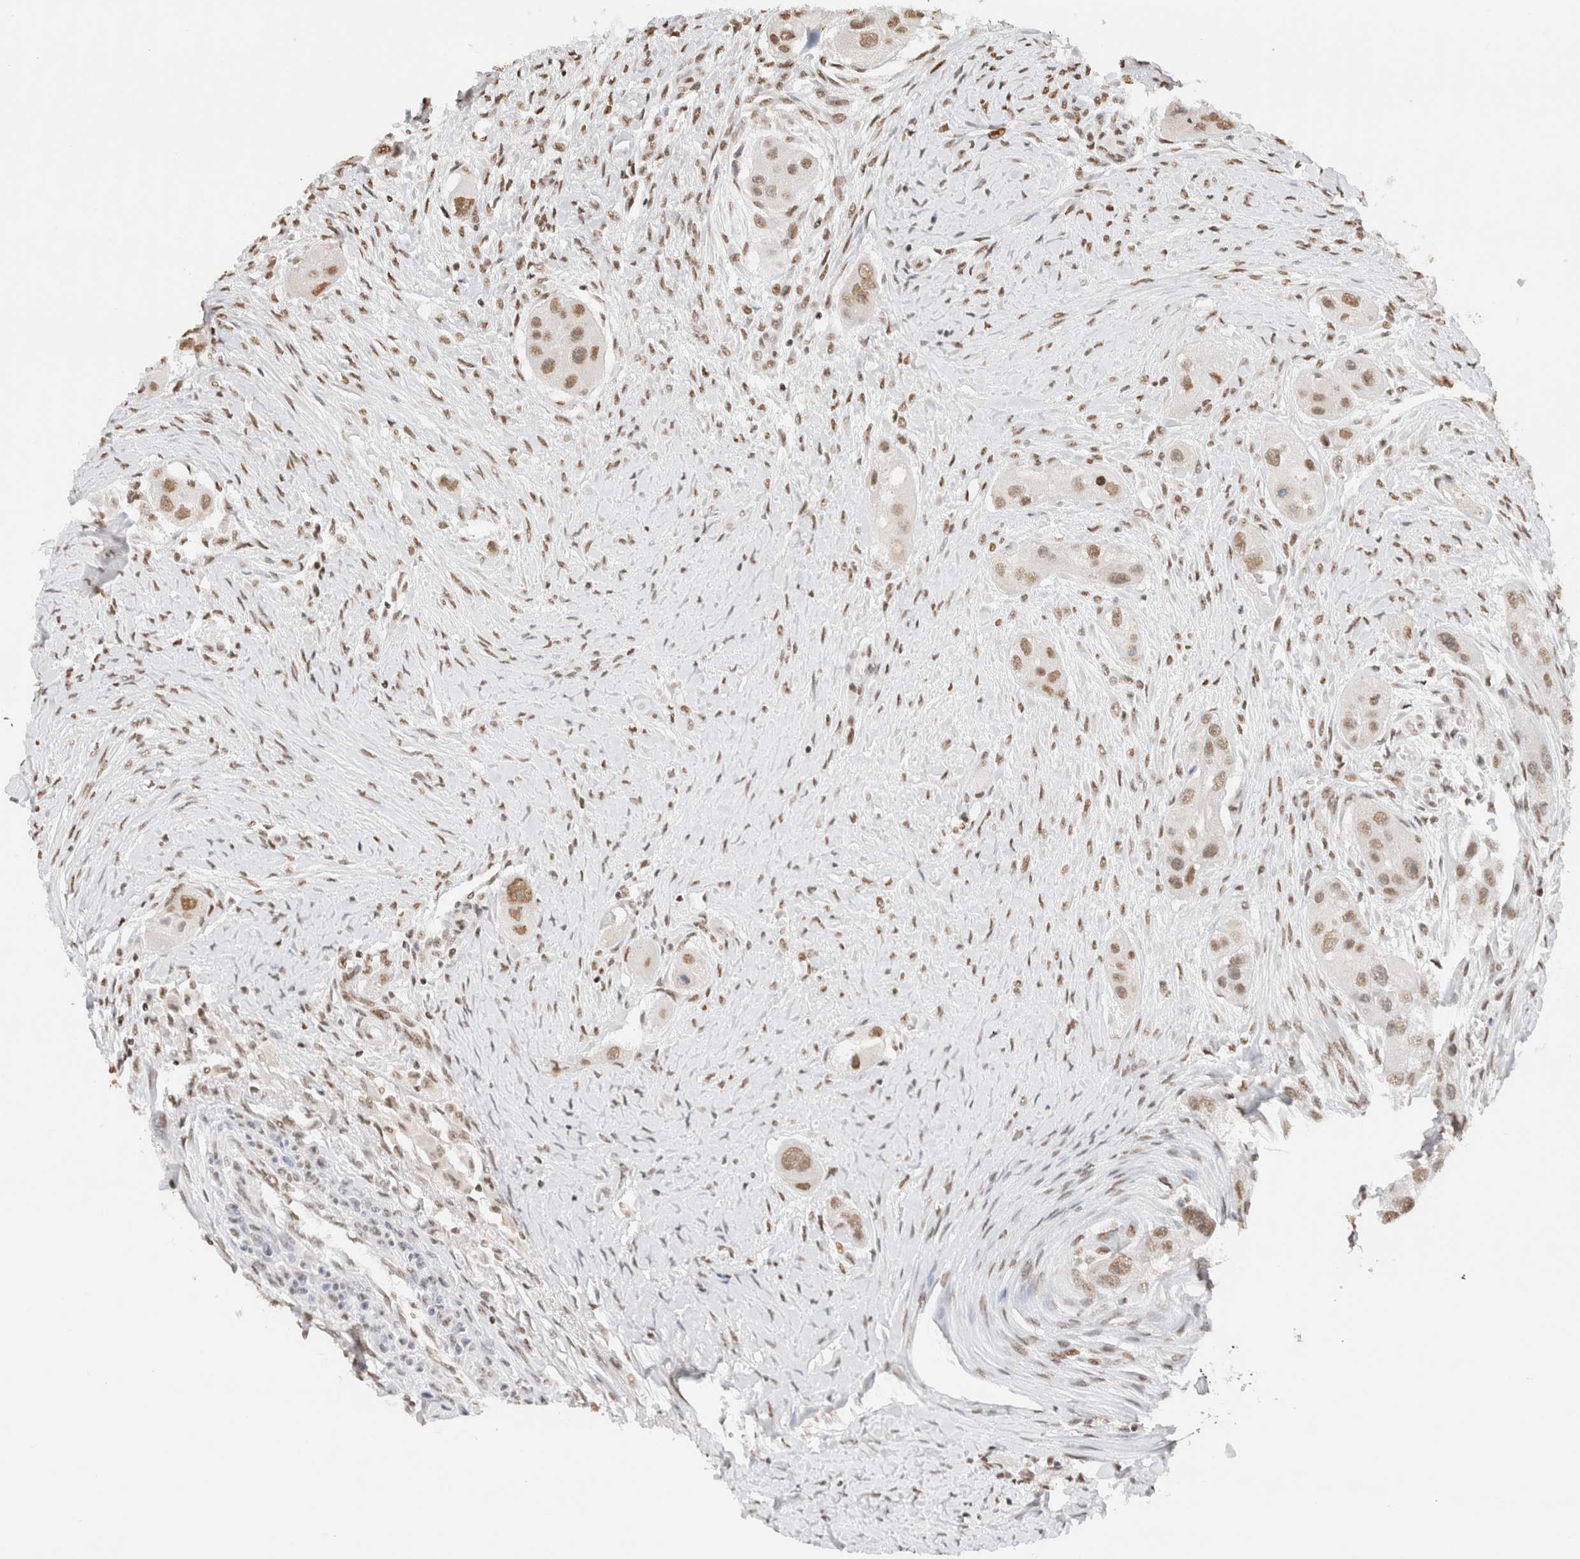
{"staining": {"intensity": "moderate", "quantity": ">75%", "location": "nuclear"}, "tissue": "head and neck cancer", "cell_type": "Tumor cells", "image_type": "cancer", "snomed": [{"axis": "morphology", "description": "Normal tissue, NOS"}, {"axis": "morphology", "description": "Squamous cell carcinoma, NOS"}, {"axis": "topography", "description": "Skeletal muscle"}, {"axis": "topography", "description": "Head-Neck"}], "caption": "IHC (DAB) staining of head and neck squamous cell carcinoma exhibits moderate nuclear protein expression in about >75% of tumor cells.", "gene": "SUPT3H", "patient": {"sex": "male", "age": 51}}